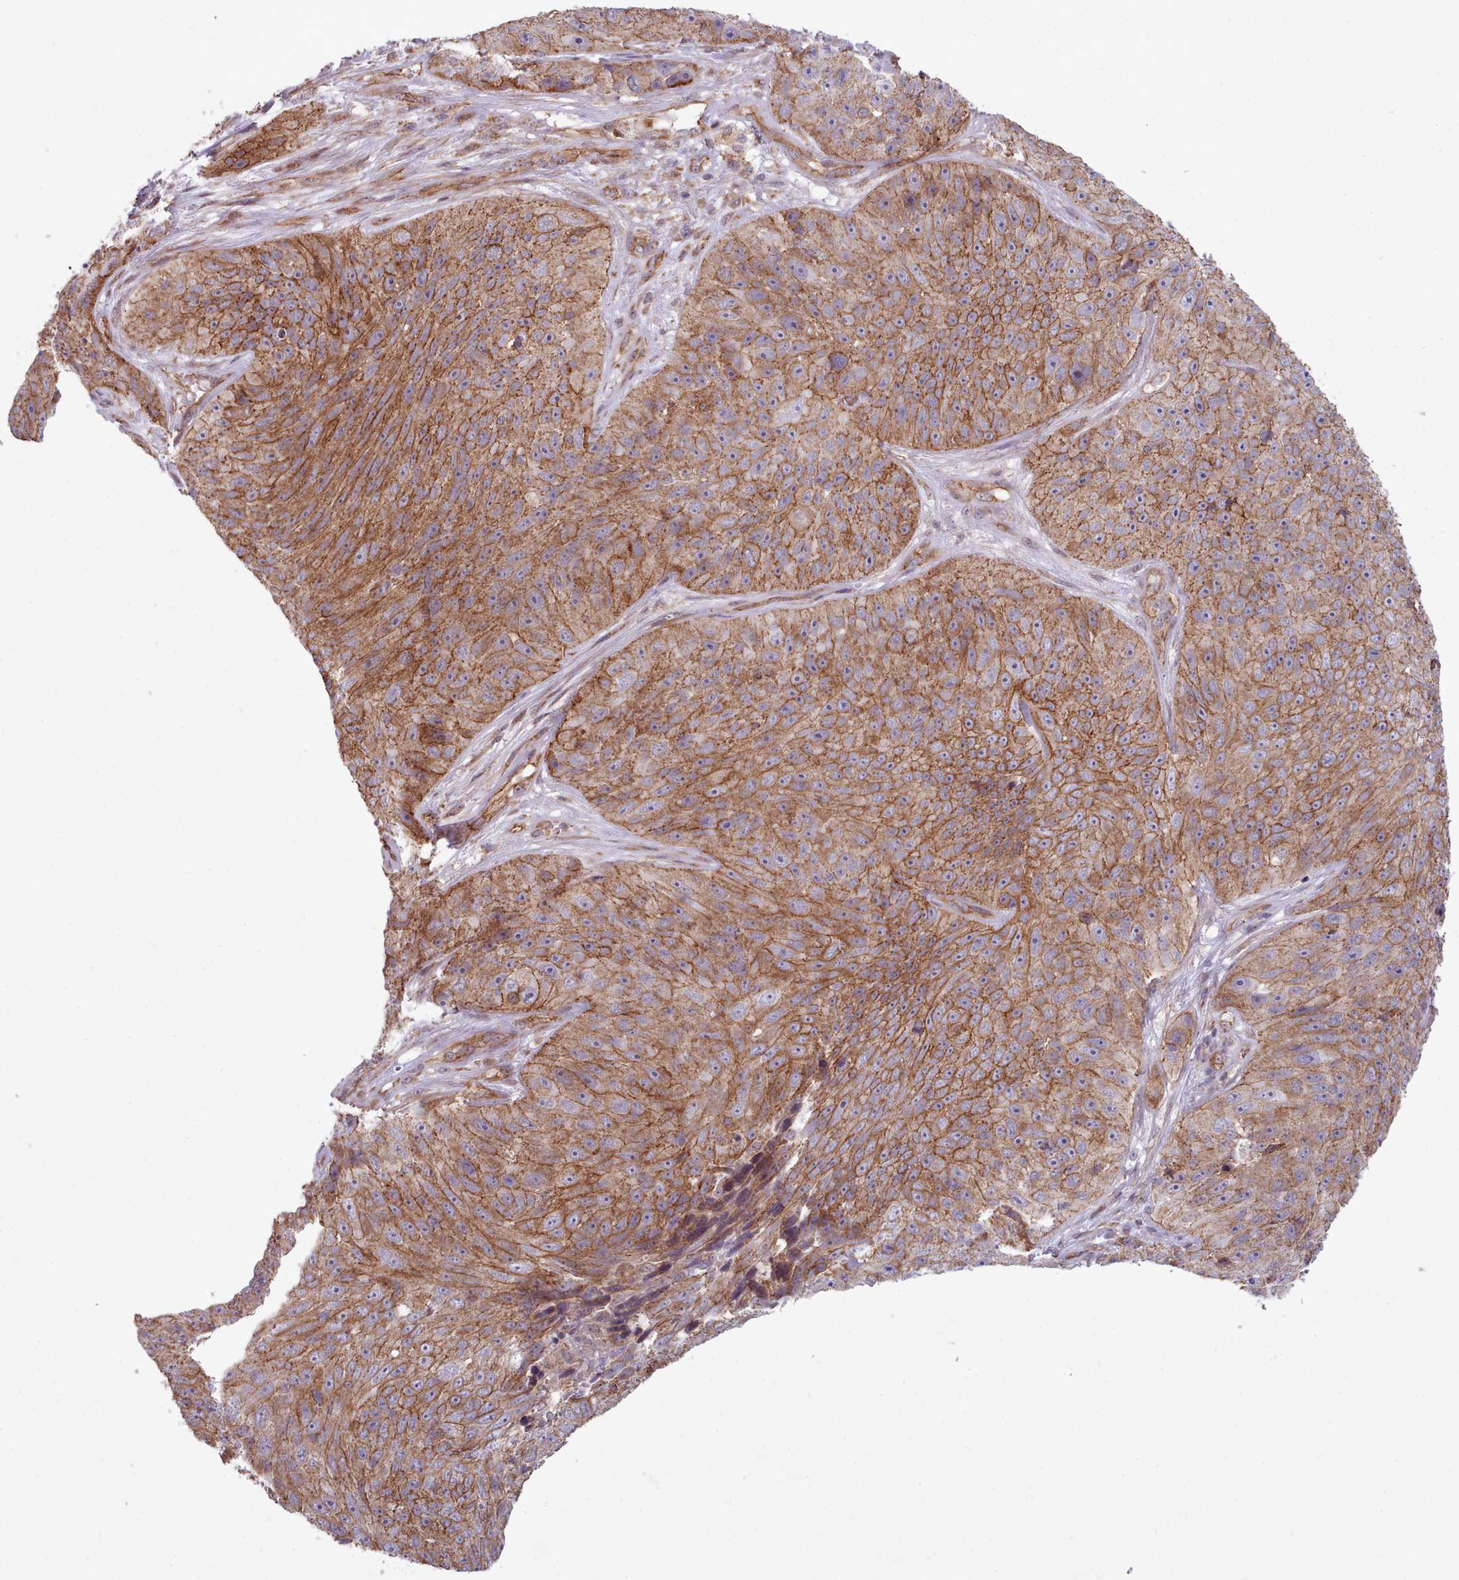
{"staining": {"intensity": "moderate", "quantity": ">75%", "location": "cytoplasmic/membranous"}, "tissue": "skin cancer", "cell_type": "Tumor cells", "image_type": "cancer", "snomed": [{"axis": "morphology", "description": "Squamous cell carcinoma, NOS"}, {"axis": "topography", "description": "Skin"}], "caption": "Immunohistochemistry (IHC) of squamous cell carcinoma (skin) reveals medium levels of moderate cytoplasmic/membranous positivity in about >75% of tumor cells.", "gene": "MRPL46", "patient": {"sex": "female", "age": 87}}